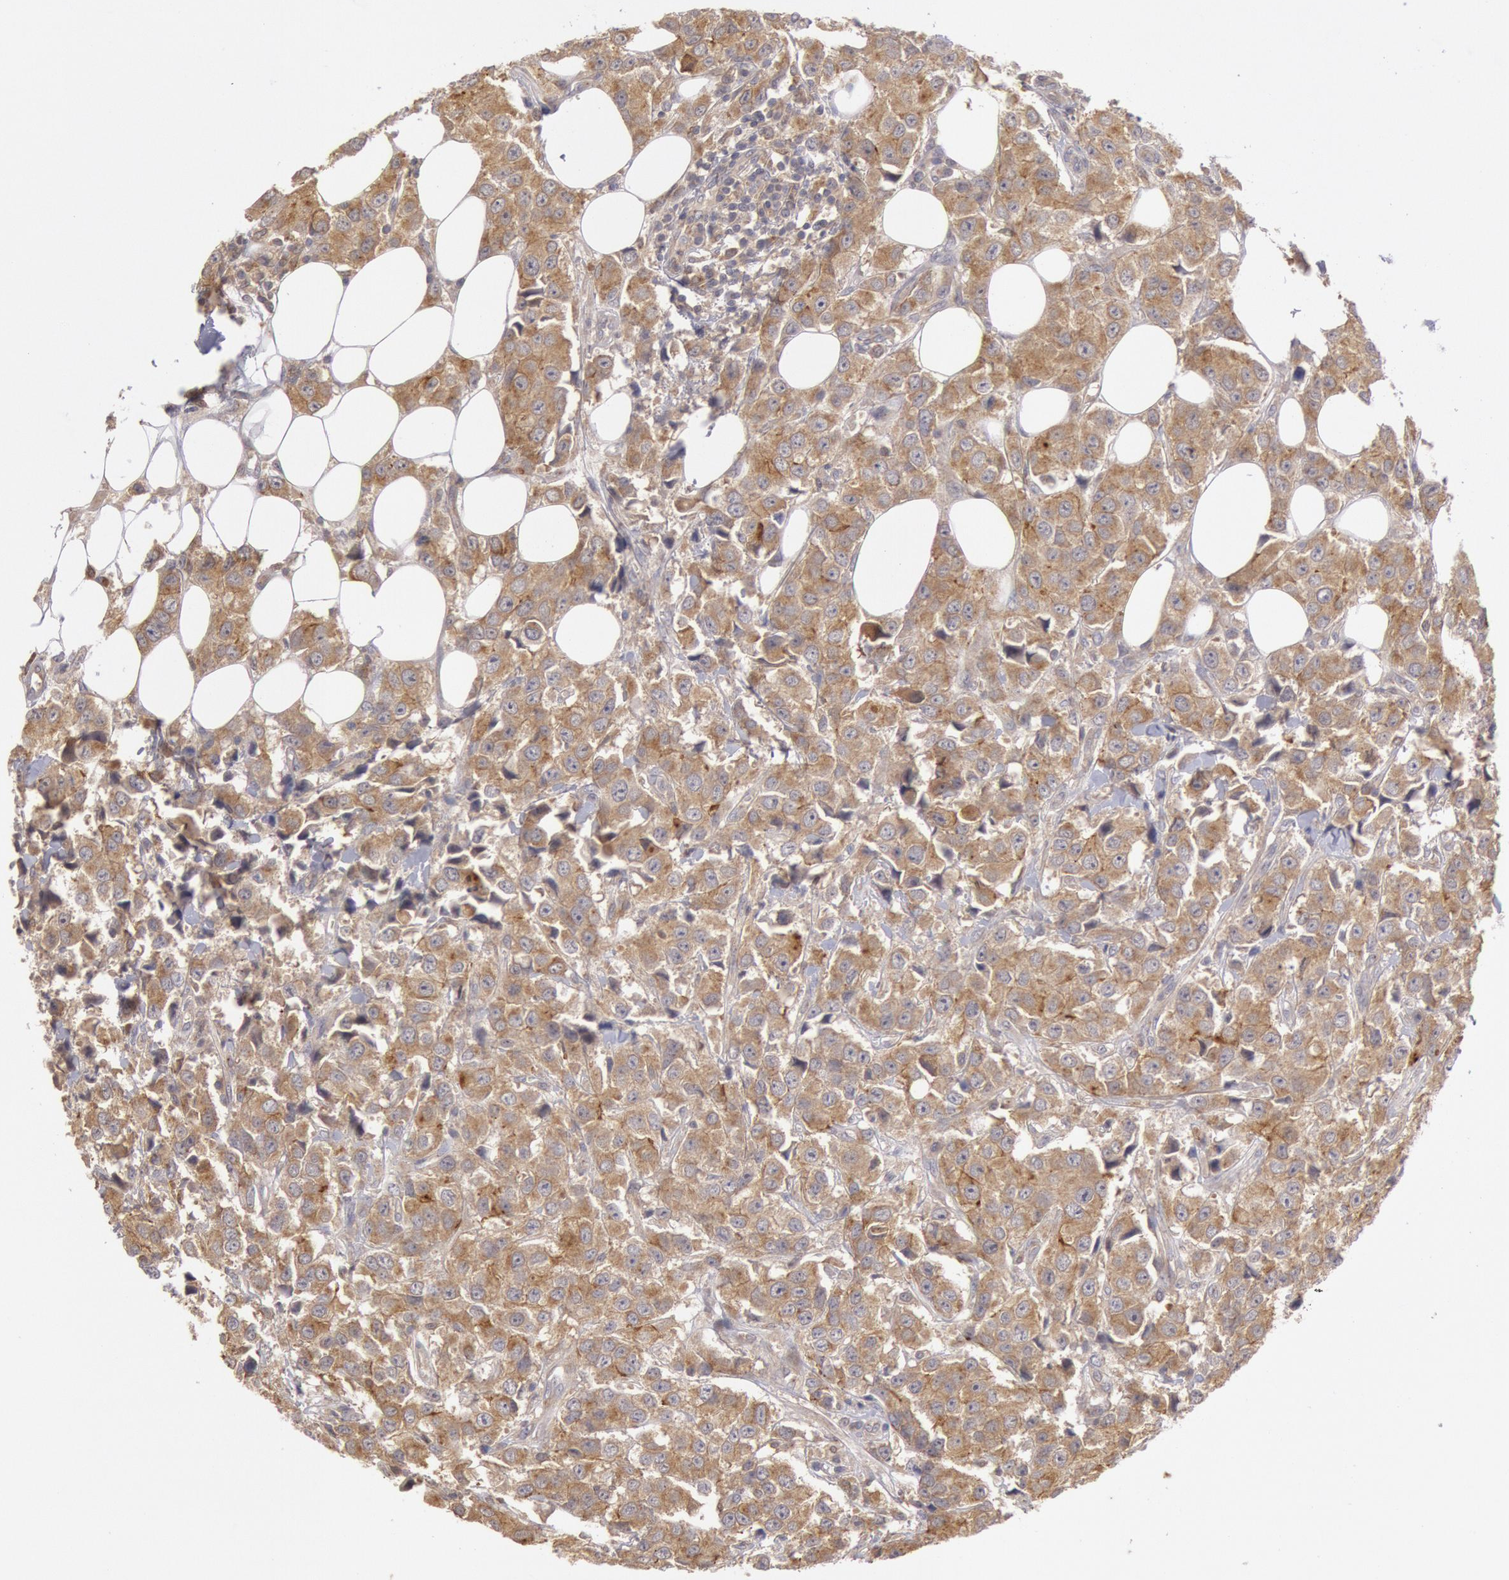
{"staining": {"intensity": "strong", "quantity": ">75%", "location": "cytoplasmic/membranous"}, "tissue": "breast cancer", "cell_type": "Tumor cells", "image_type": "cancer", "snomed": [{"axis": "morphology", "description": "Duct carcinoma"}, {"axis": "topography", "description": "Breast"}], "caption": "Brown immunohistochemical staining in human infiltrating ductal carcinoma (breast) shows strong cytoplasmic/membranous positivity in about >75% of tumor cells.", "gene": "PLA2G6", "patient": {"sex": "female", "age": 58}}